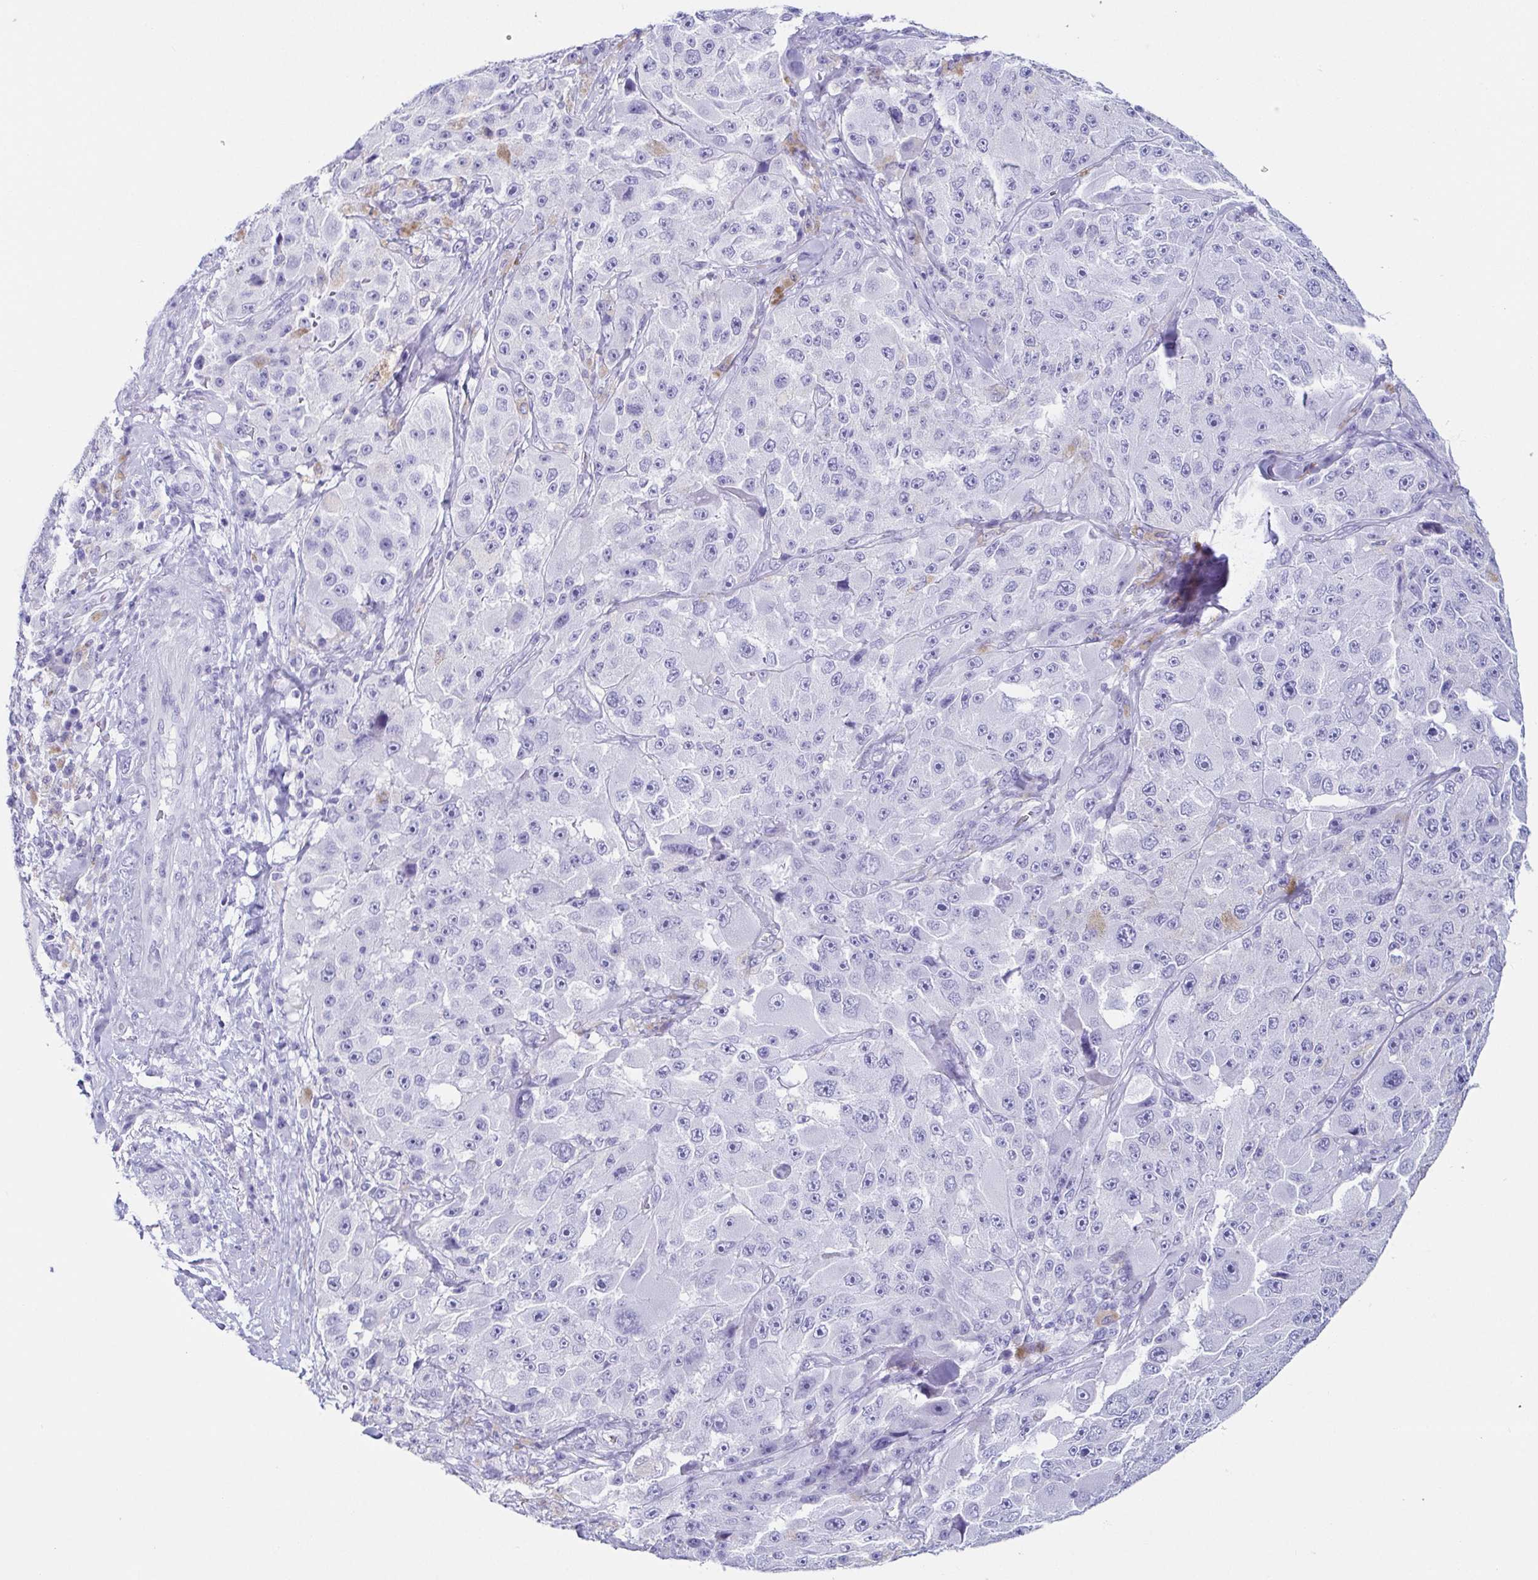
{"staining": {"intensity": "negative", "quantity": "none", "location": "none"}, "tissue": "melanoma", "cell_type": "Tumor cells", "image_type": "cancer", "snomed": [{"axis": "morphology", "description": "Malignant melanoma, Metastatic site"}, {"axis": "topography", "description": "Lymph node"}], "caption": "A histopathology image of human malignant melanoma (metastatic site) is negative for staining in tumor cells.", "gene": "CD164L2", "patient": {"sex": "male", "age": 62}}